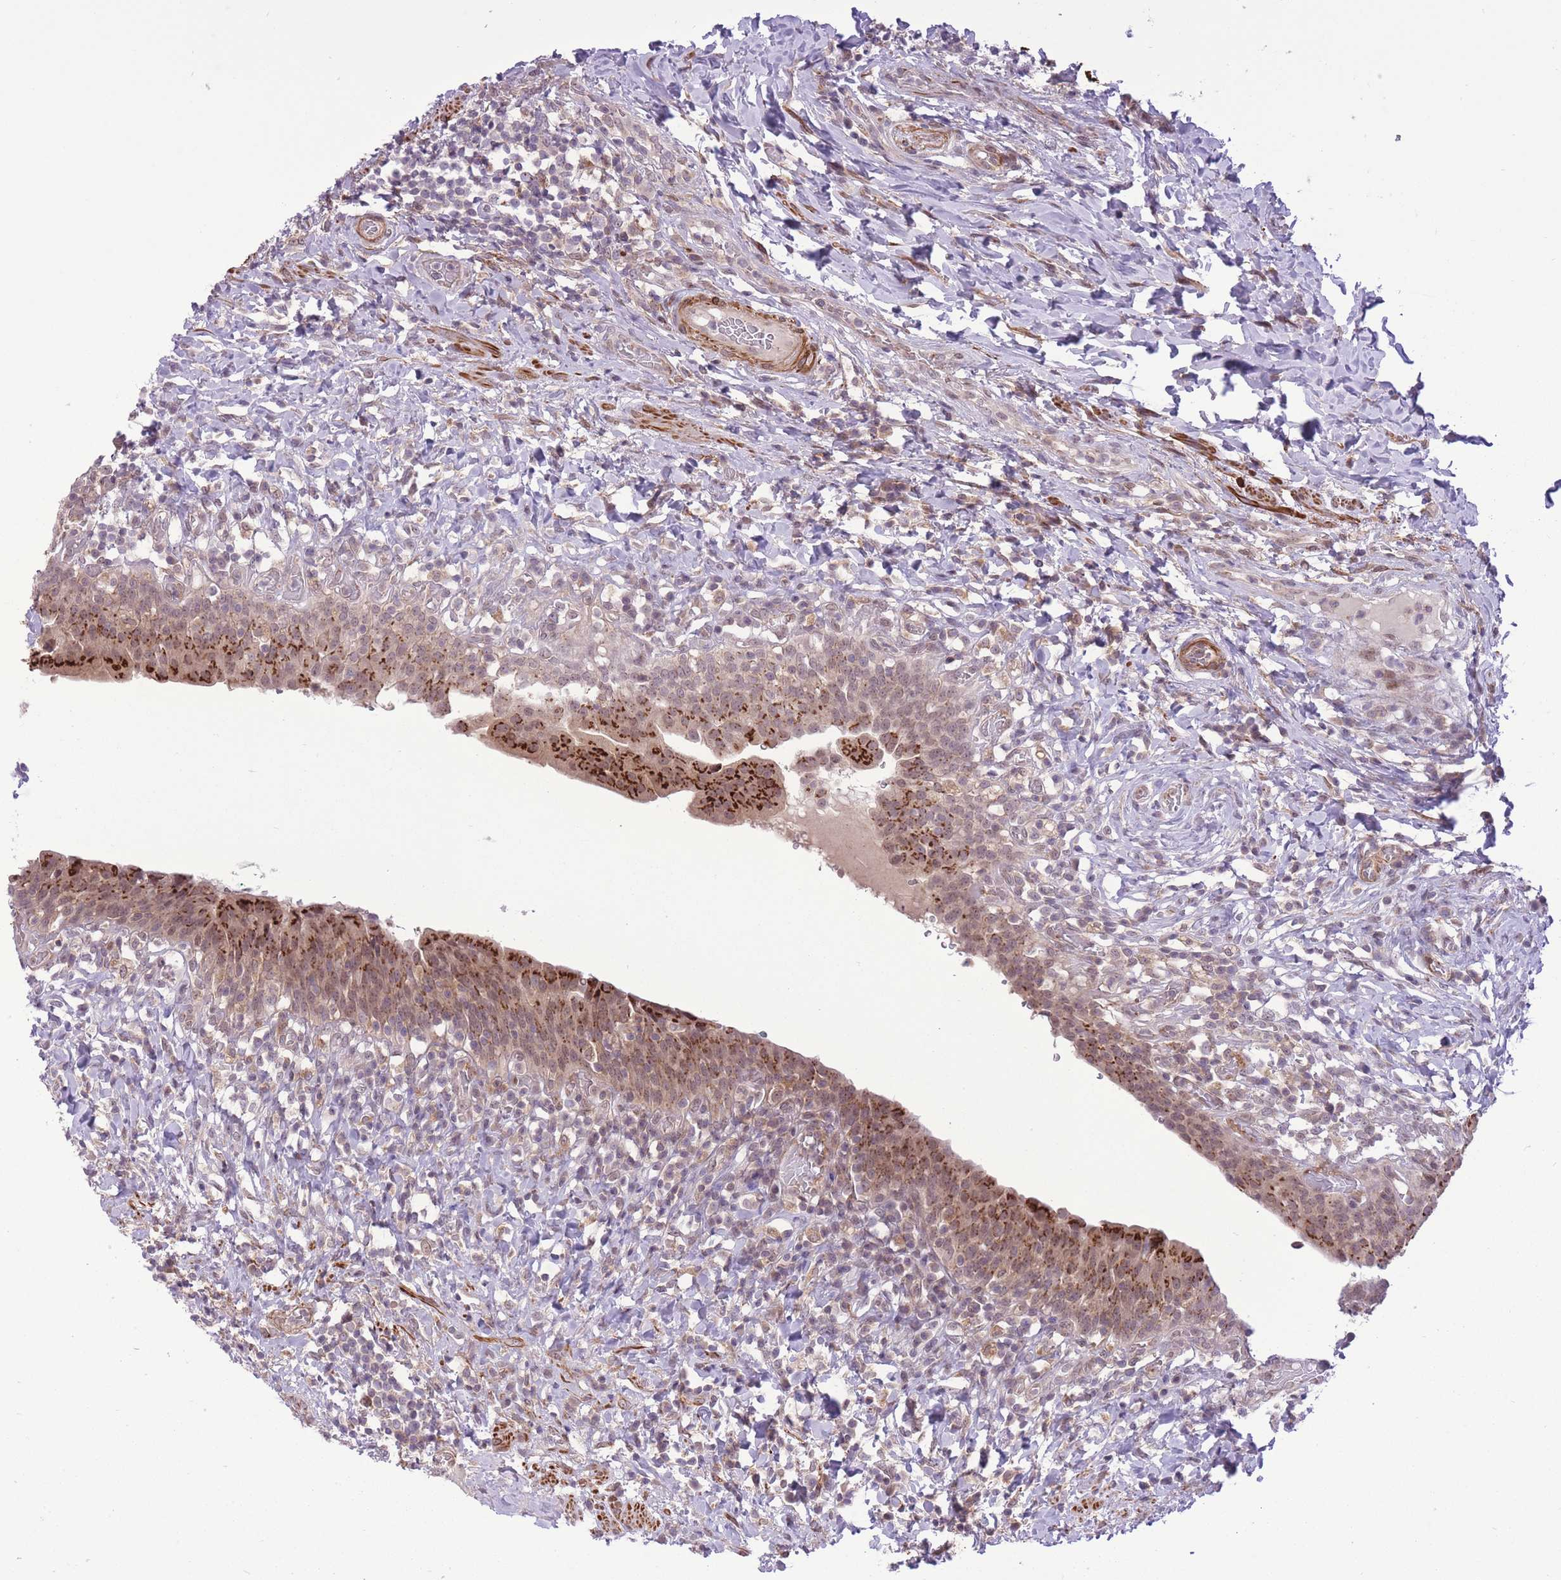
{"staining": {"intensity": "strong", "quantity": "25%-75%", "location": "cytoplasmic/membranous"}, "tissue": "urinary bladder", "cell_type": "Urothelial cells", "image_type": "normal", "snomed": [{"axis": "morphology", "description": "Normal tissue, NOS"}, {"axis": "morphology", "description": "Inflammation, NOS"}, {"axis": "topography", "description": "Urinary bladder"}], "caption": "DAB (3,3'-diaminobenzidine) immunohistochemical staining of benign human urinary bladder shows strong cytoplasmic/membranous protein staining in approximately 25%-75% of urothelial cells. The protein of interest is stained brown, and the nuclei are stained in blue (DAB (3,3'-diaminobenzidine) IHC with brightfield microscopy, high magnification).", "gene": "ZBED5", "patient": {"sex": "male", "age": 64}}